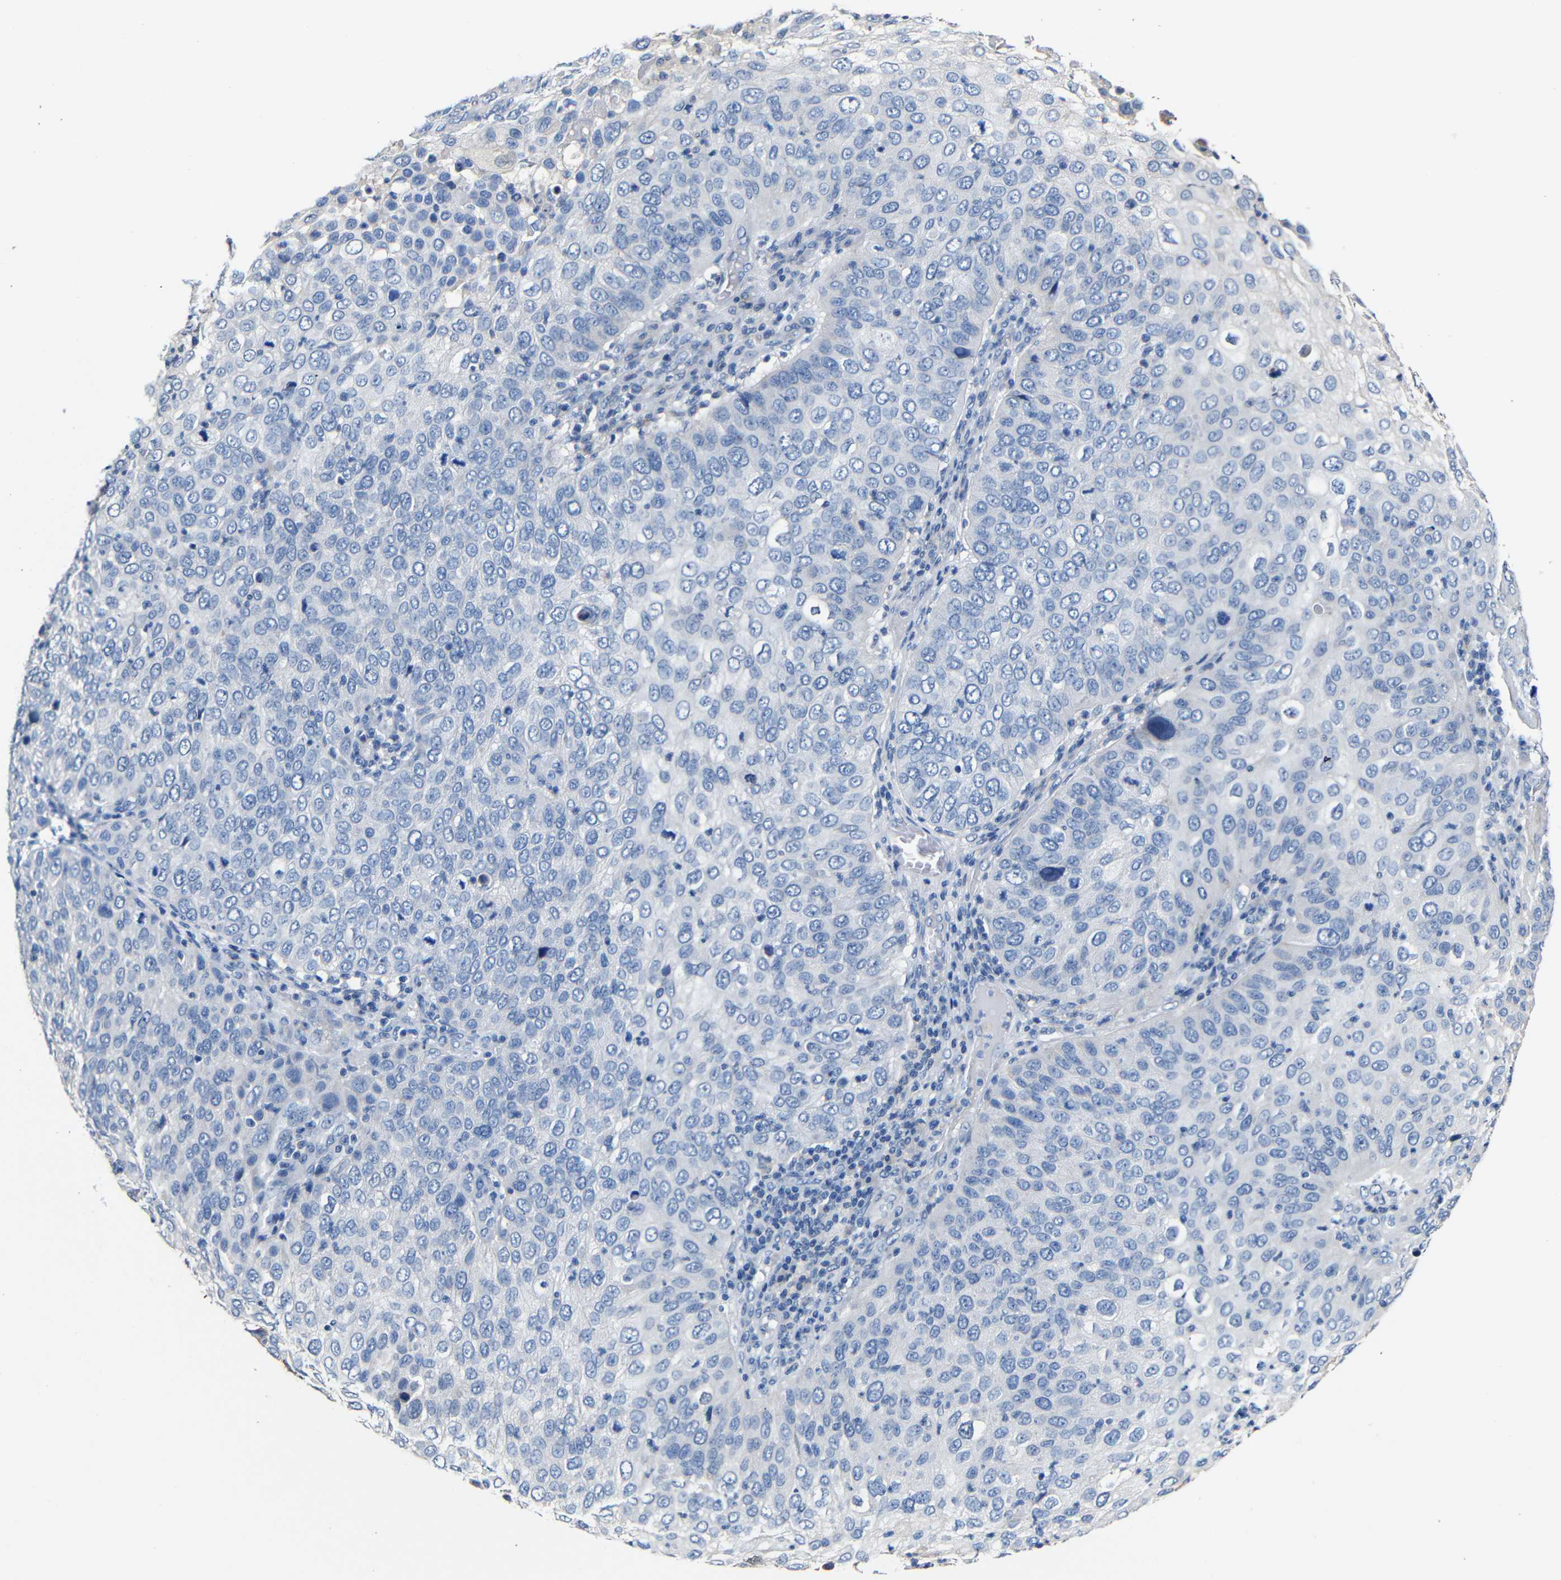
{"staining": {"intensity": "negative", "quantity": "none", "location": "none"}, "tissue": "skin cancer", "cell_type": "Tumor cells", "image_type": "cancer", "snomed": [{"axis": "morphology", "description": "Squamous cell carcinoma, NOS"}, {"axis": "topography", "description": "Skin"}], "caption": "Protein analysis of skin cancer (squamous cell carcinoma) shows no significant staining in tumor cells.", "gene": "ACKR2", "patient": {"sex": "male", "age": 87}}